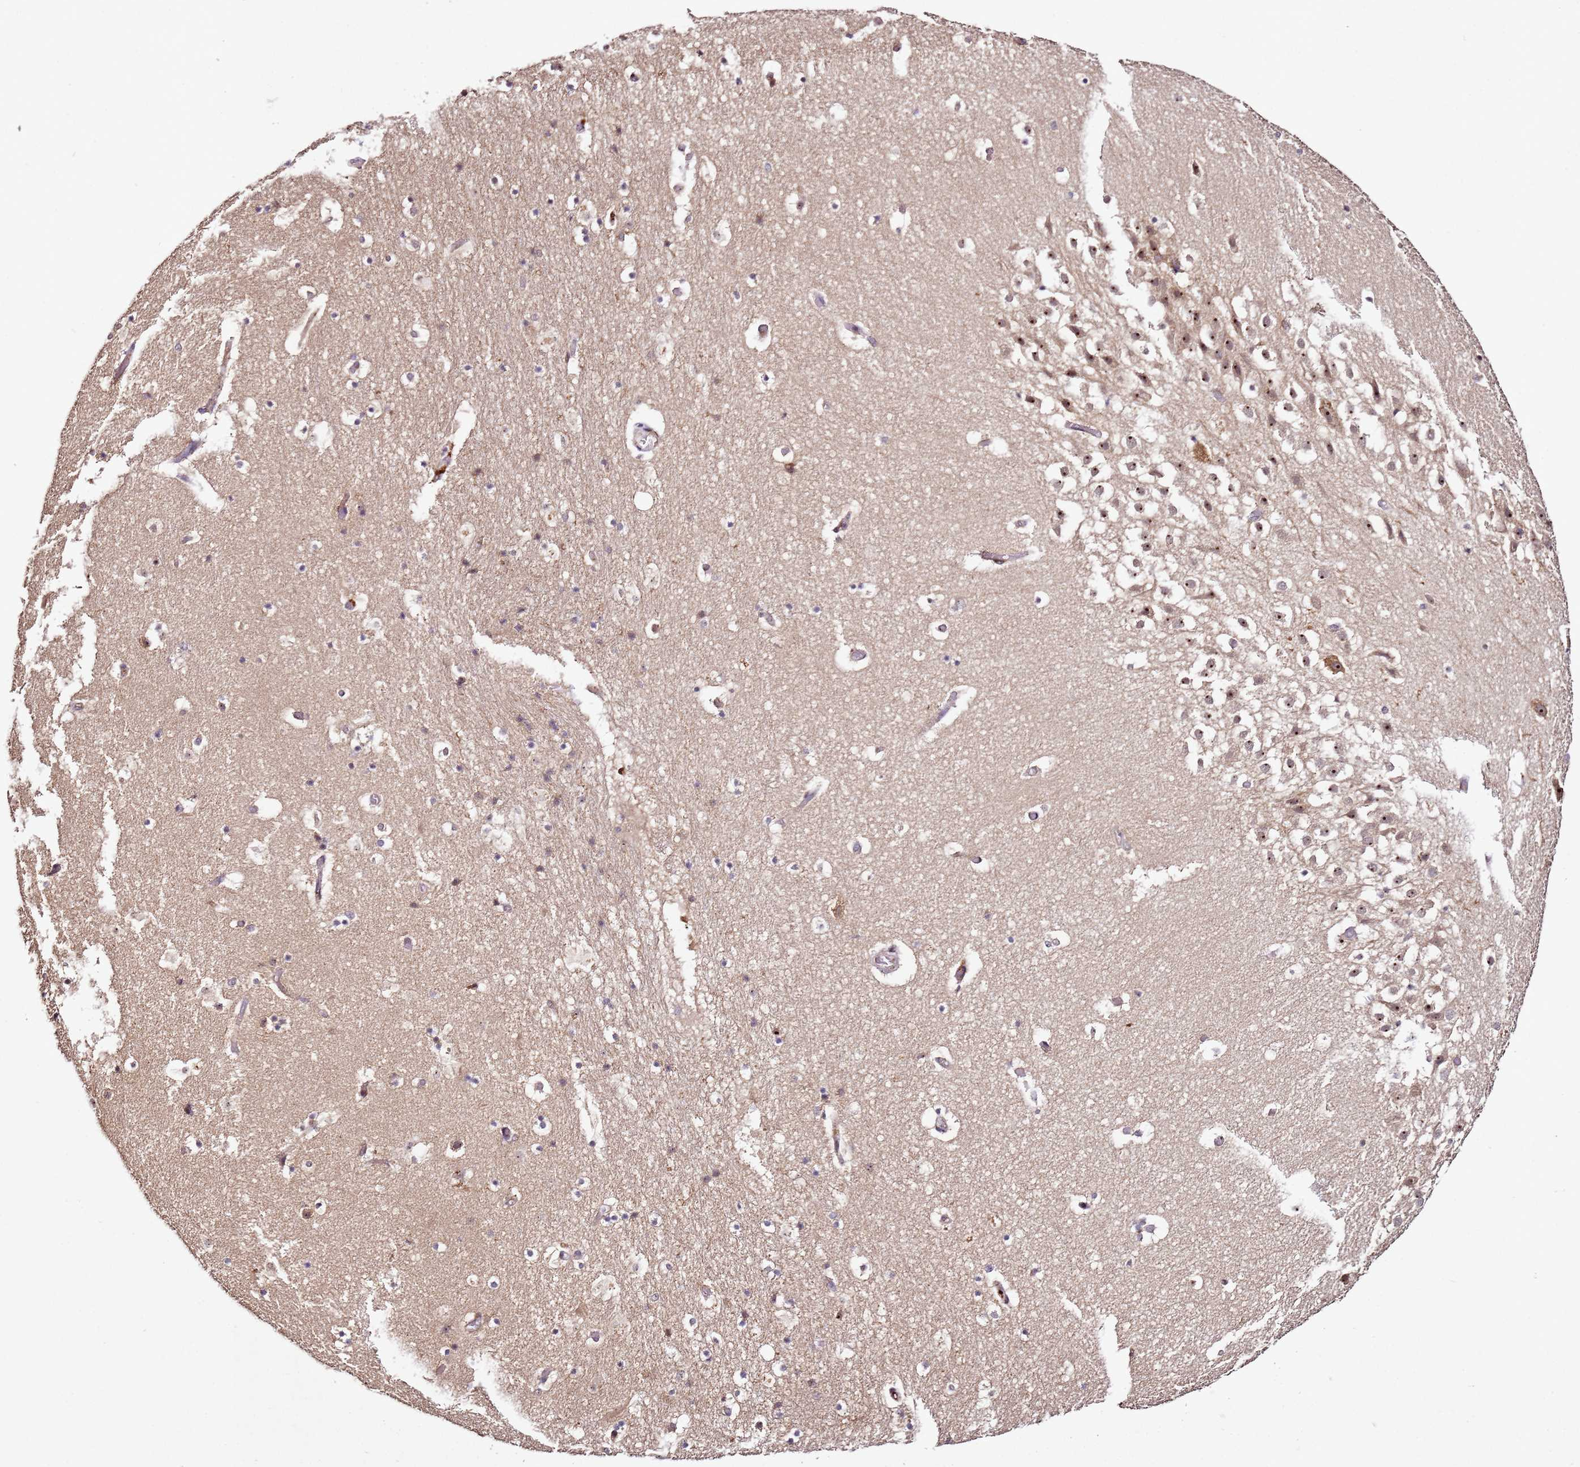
{"staining": {"intensity": "negative", "quantity": "none", "location": "none"}, "tissue": "hippocampus", "cell_type": "Glial cells", "image_type": "normal", "snomed": [{"axis": "morphology", "description": "Normal tissue, NOS"}, {"axis": "topography", "description": "Hippocampus"}], "caption": "The immunohistochemistry photomicrograph has no significant expression in glial cells of hippocampus. Nuclei are stained in blue.", "gene": "DDX27", "patient": {"sex": "female", "age": 52}}